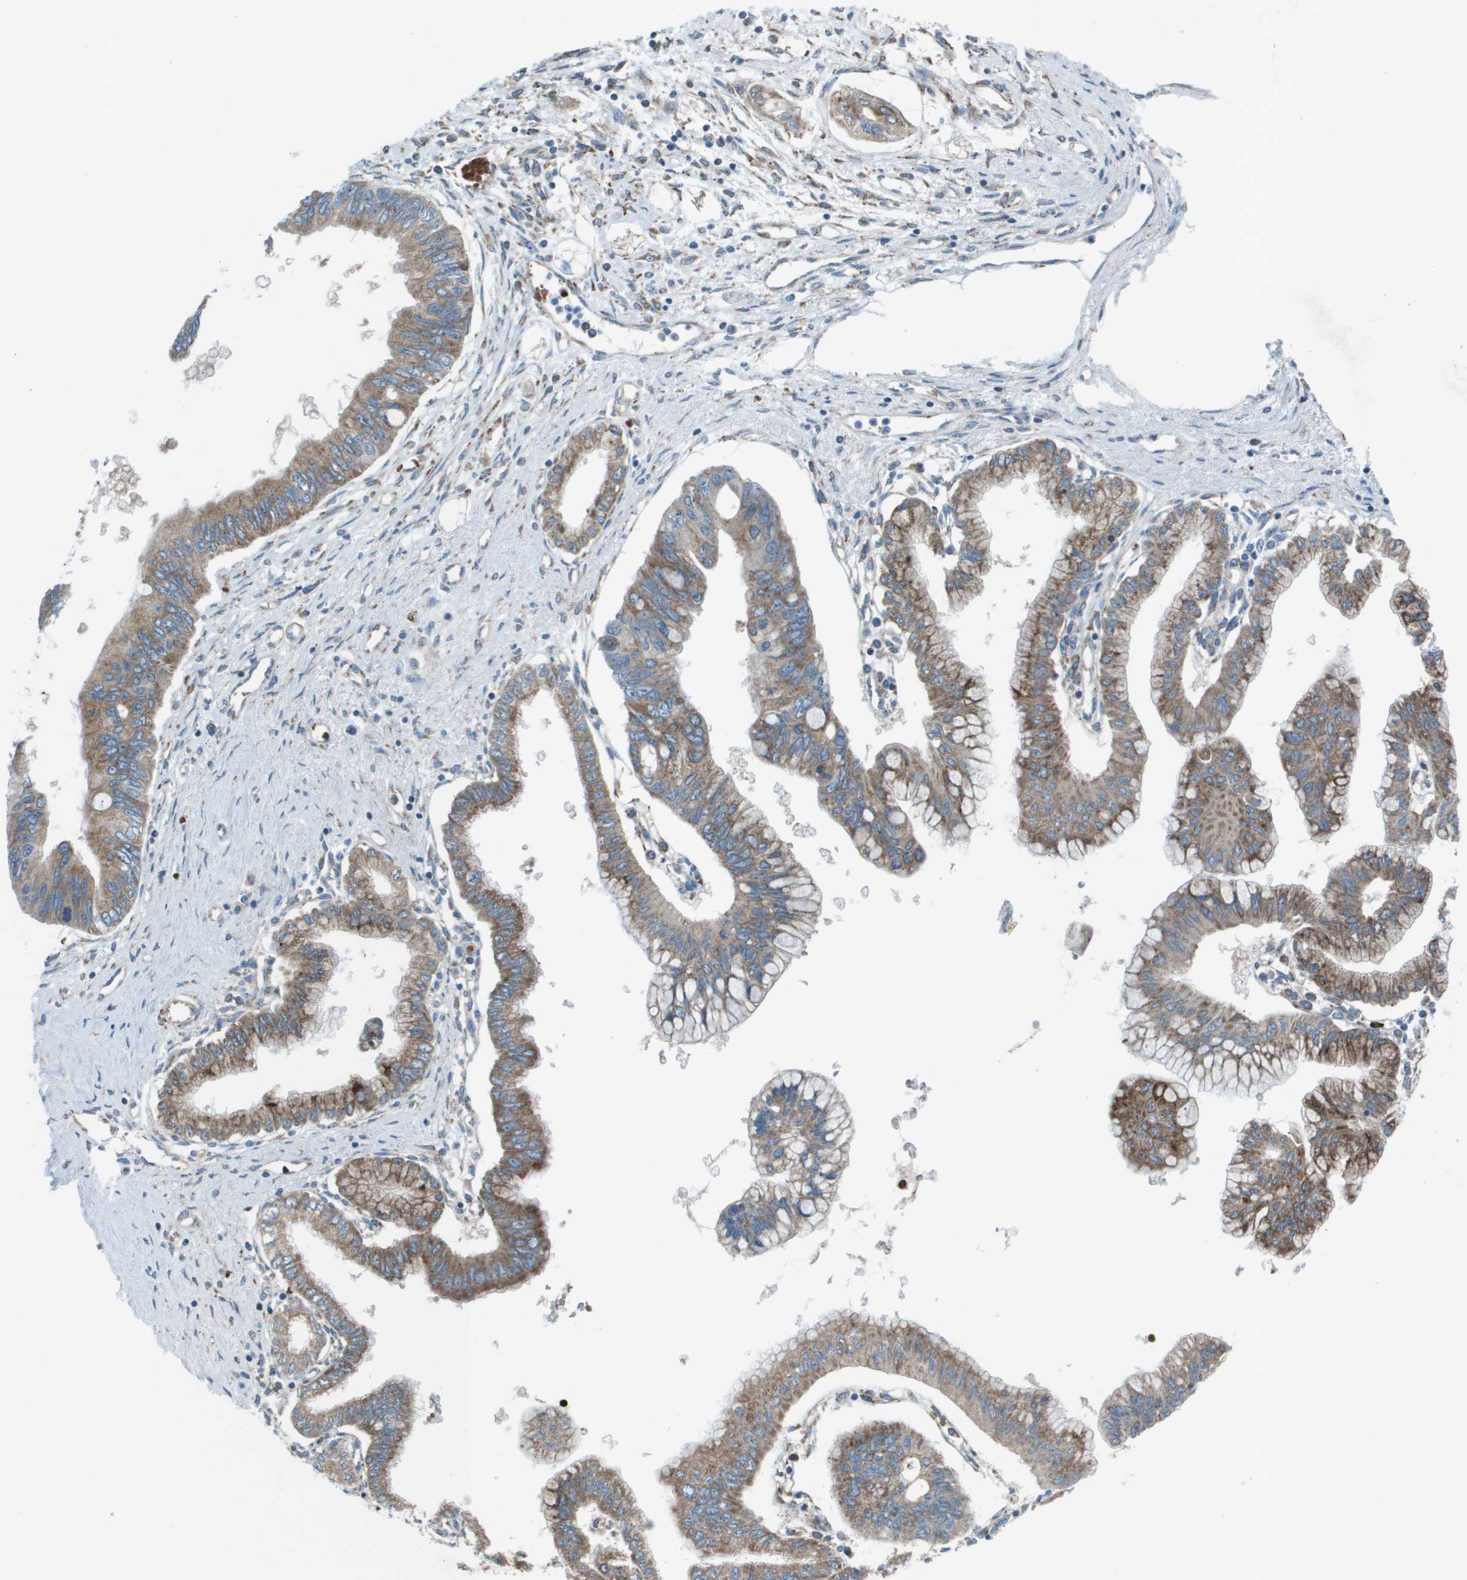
{"staining": {"intensity": "moderate", "quantity": "25%-75%", "location": "cytoplasmic/membranous"}, "tissue": "pancreatic cancer", "cell_type": "Tumor cells", "image_type": "cancer", "snomed": [{"axis": "morphology", "description": "Adenocarcinoma, NOS"}, {"axis": "topography", "description": "Pancreas"}], "caption": "Human pancreatic cancer stained for a protein (brown) reveals moderate cytoplasmic/membranous positive positivity in approximately 25%-75% of tumor cells.", "gene": "UTS2", "patient": {"sex": "female", "age": 77}}